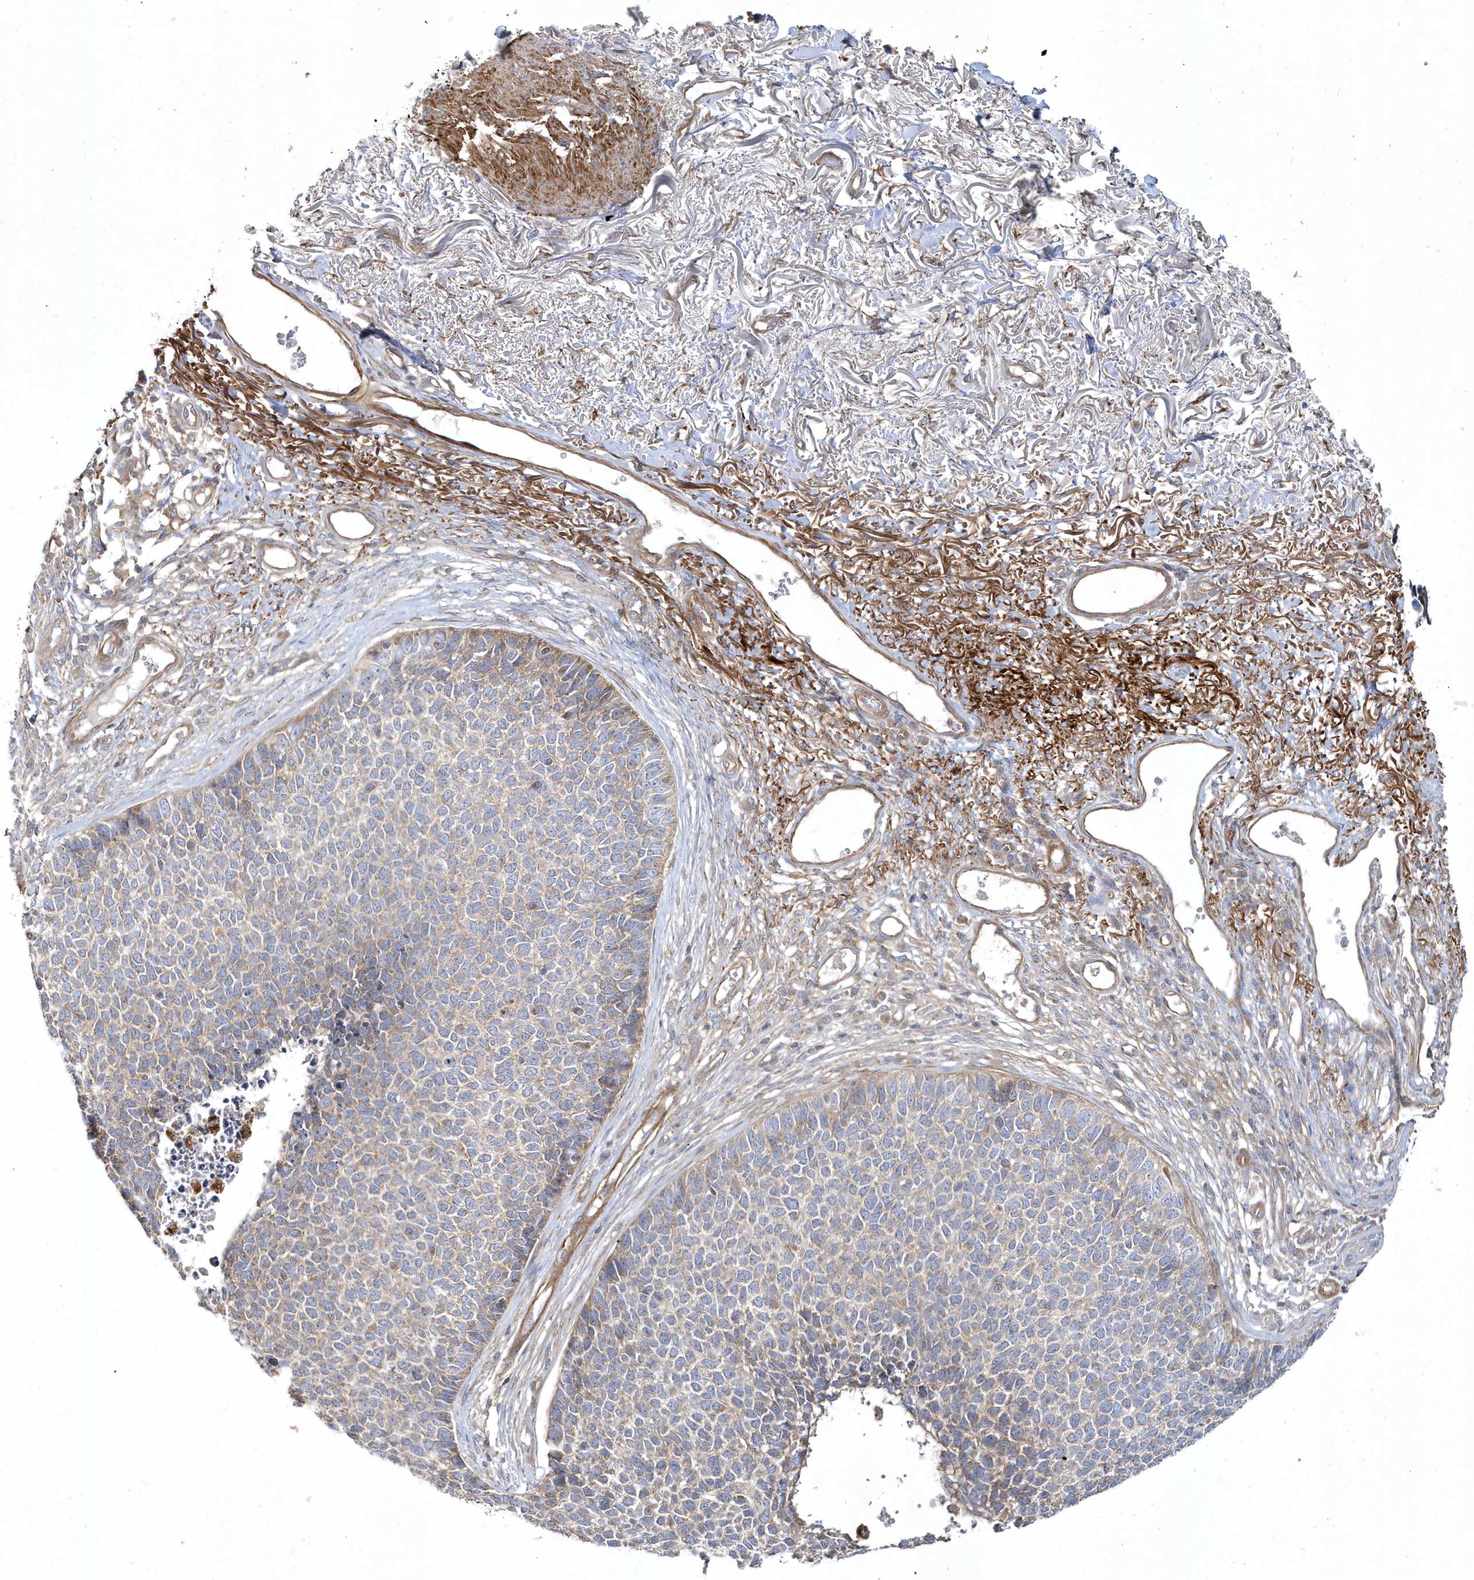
{"staining": {"intensity": "weak", "quantity": "<25%", "location": "cytoplasmic/membranous"}, "tissue": "skin cancer", "cell_type": "Tumor cells", "image_type": "cancer", "snomed": [{"axis": "morphology", "description": "Basal cell carcinoma"}, {"axis": "topography", "description": "Skin"}], "caption": "A histopathology image of skin basal cell carcinoma stained for a protein reveals no brown staining in tumor cells.", "gene": "LEXM", "patient": {"sex": "female", "age": 84}}